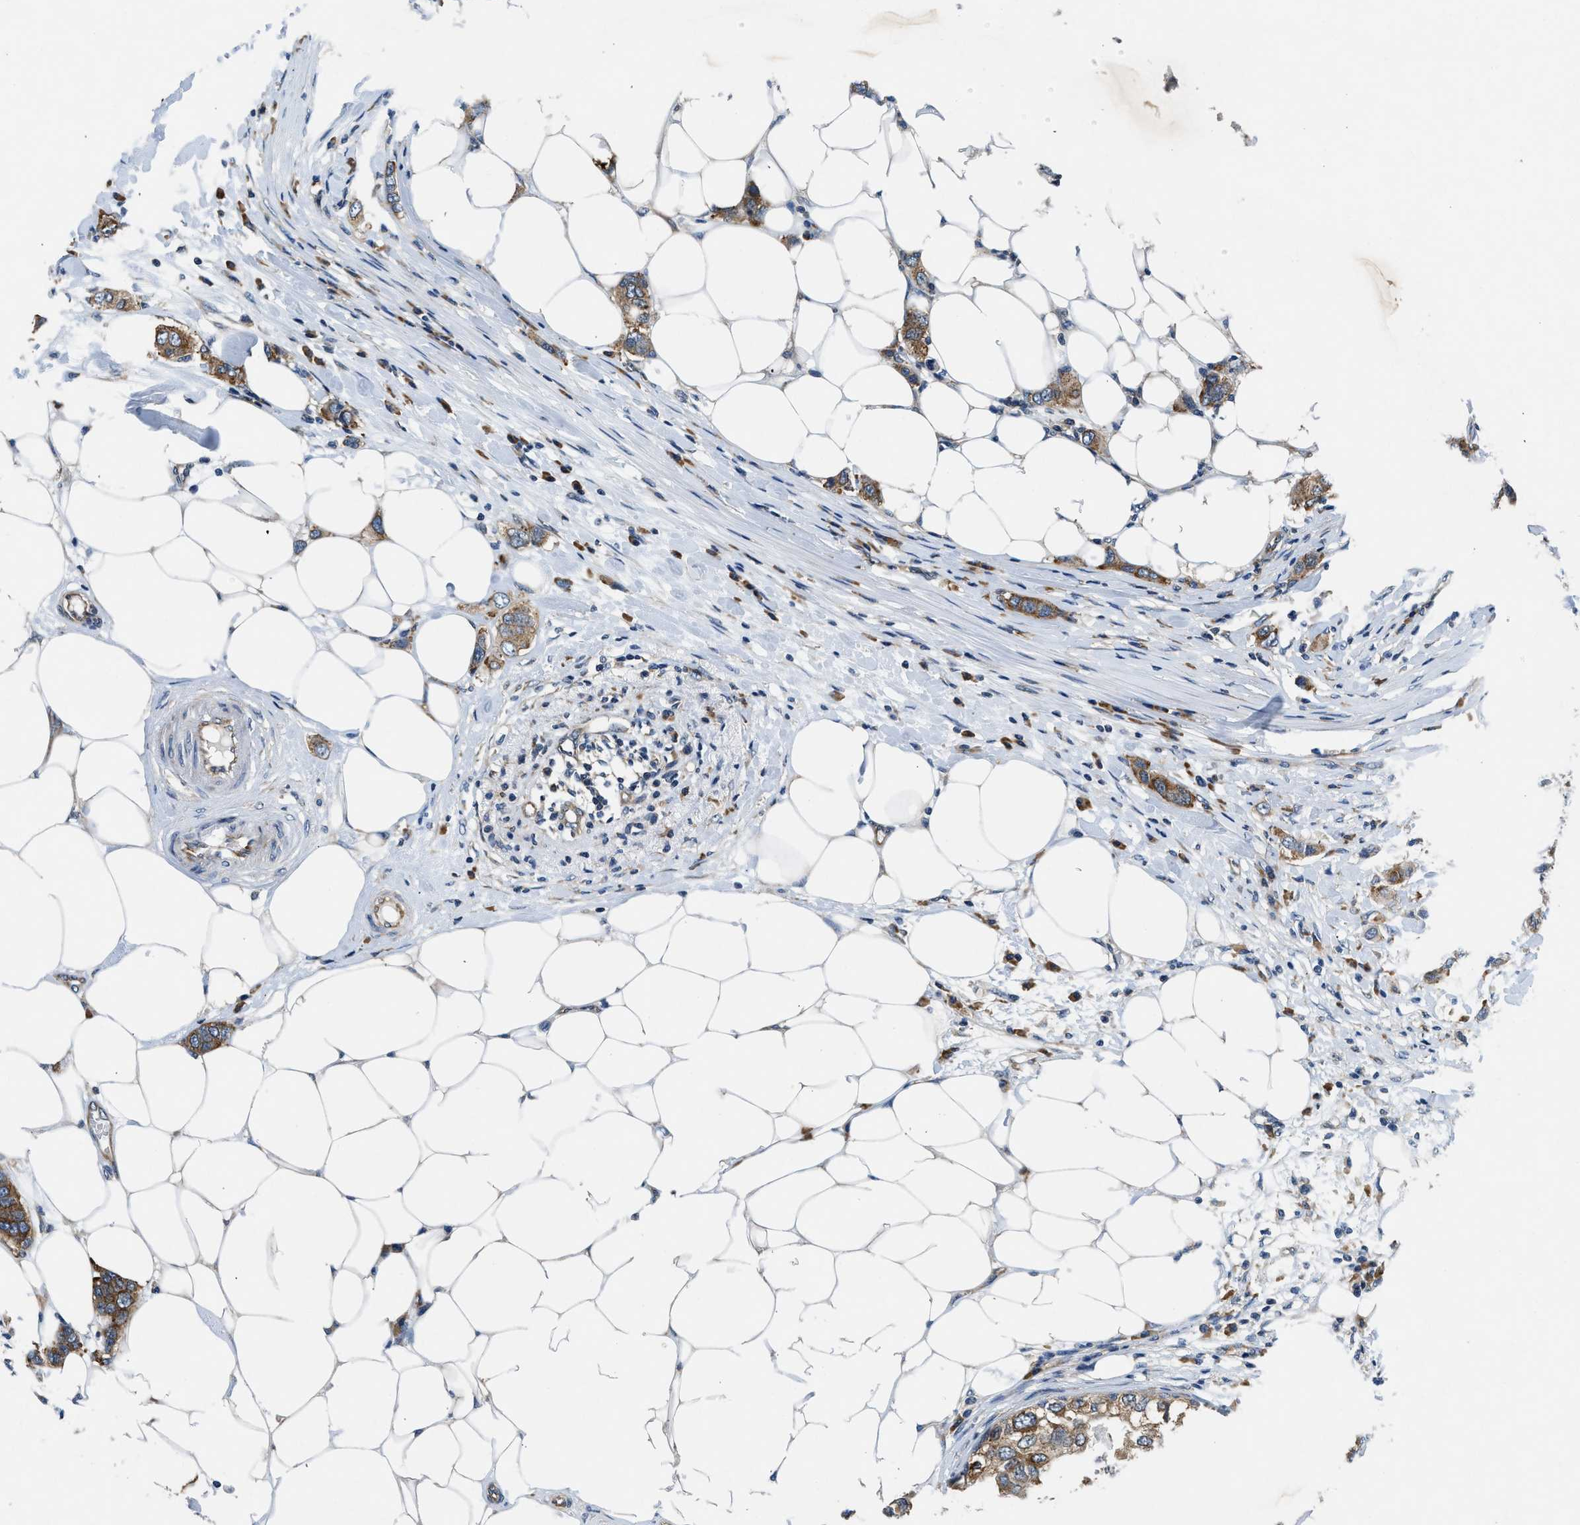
{"staining": {"intensity": "moderate", "quantity": ">75%", "location": "cytoplasmic/membranous"}, "tissue": "breast cancer", "cell_type": "Tumor cells", "image_type": "cancer", "snomed": [{"axis": "morphology", "description": "Duct carcinoma"}, {"axis": "topography", "description": "Breast"}], "caption": "Protein expression analysis of human breast infiltrating ductal carcinoma reveals moderate cytoplasmic/membranous staining in approximately >75% of tumor cells. (Brightfield microscopy of DAB IHC at high magnification).", "gene": "PA2G4", "patient": {"sex": "female", "age": 50}}